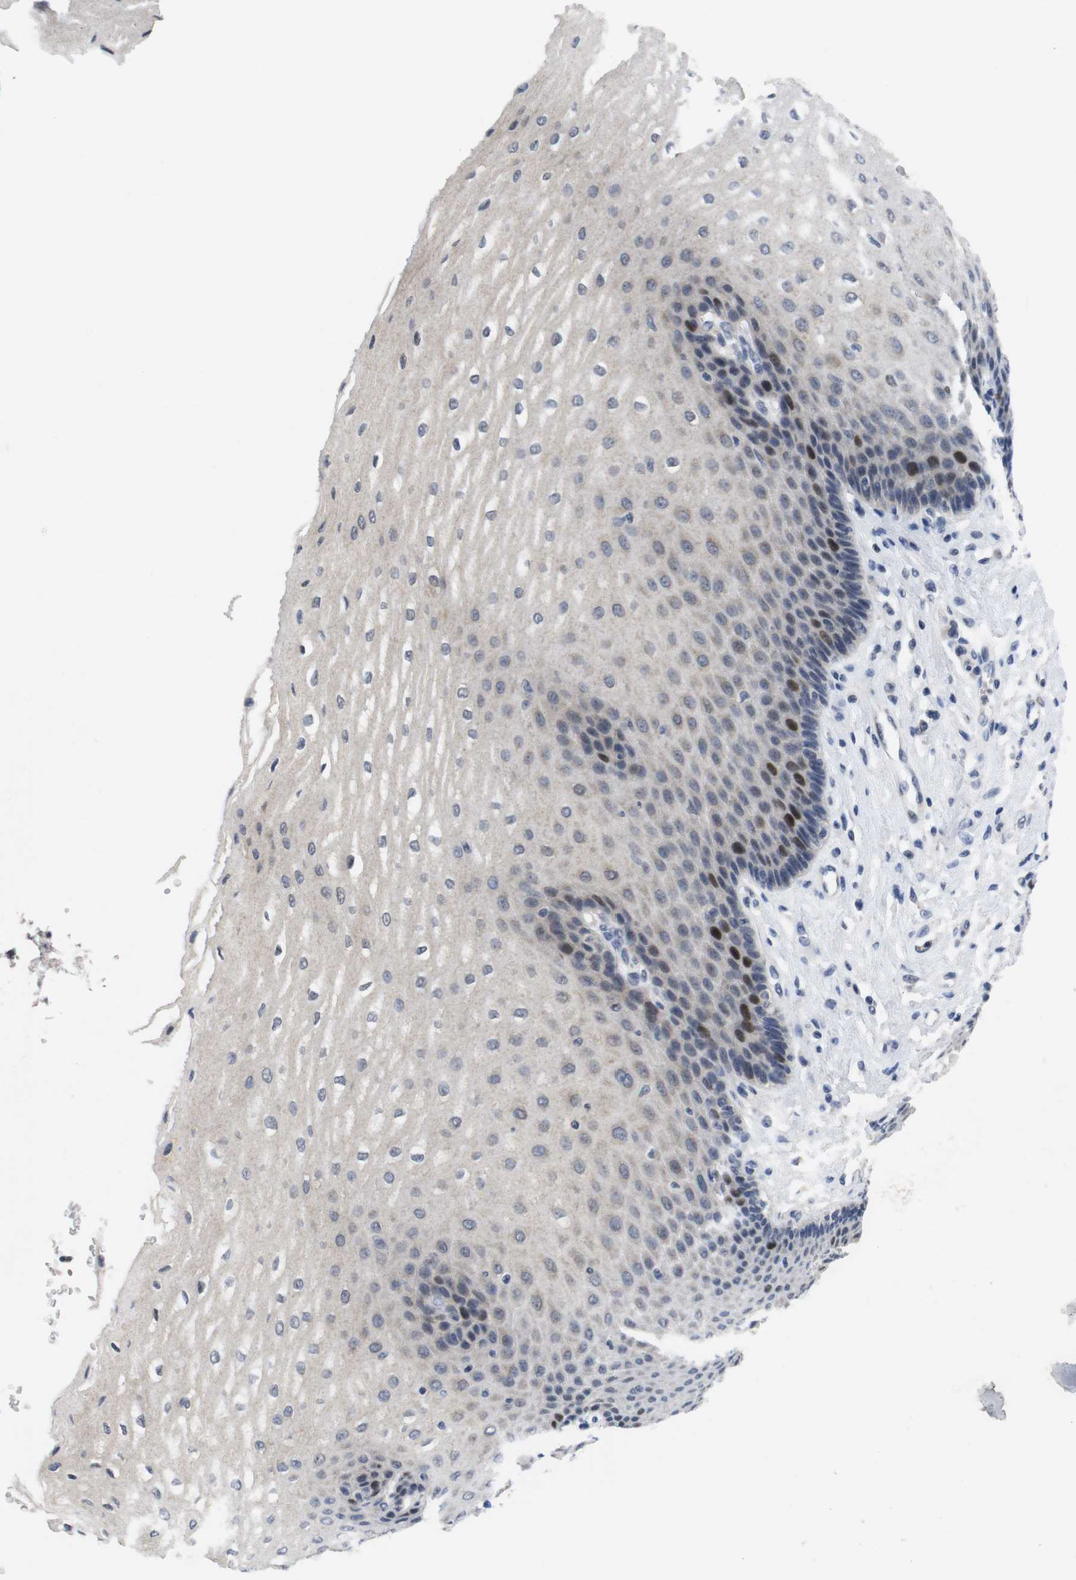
{"staining": {"intensity": "strong", "quantity": "<25%", "location": "nuclear"}, "tissue": "esophagus", "cell_type": "Squamous epithelial cells", "image_type": "normal", "snomed": [{"axis": "morphology", "description": "Normal tissue, NOS"}, {"axis": "topography", "description": "Esophagus"}], "caption": "IHC staining of benign esophagus, which displays medium levels of strong nuclear positivity in about <25% of squamous epithelial cells indicating strong nuclear protein staining. The staining was performed using DAB (brown) for protein detection and nuclei were counterstained in hematoxylin (blue).", "gene": "SKP2", "patient": {"sex": "male", "age": 54}}